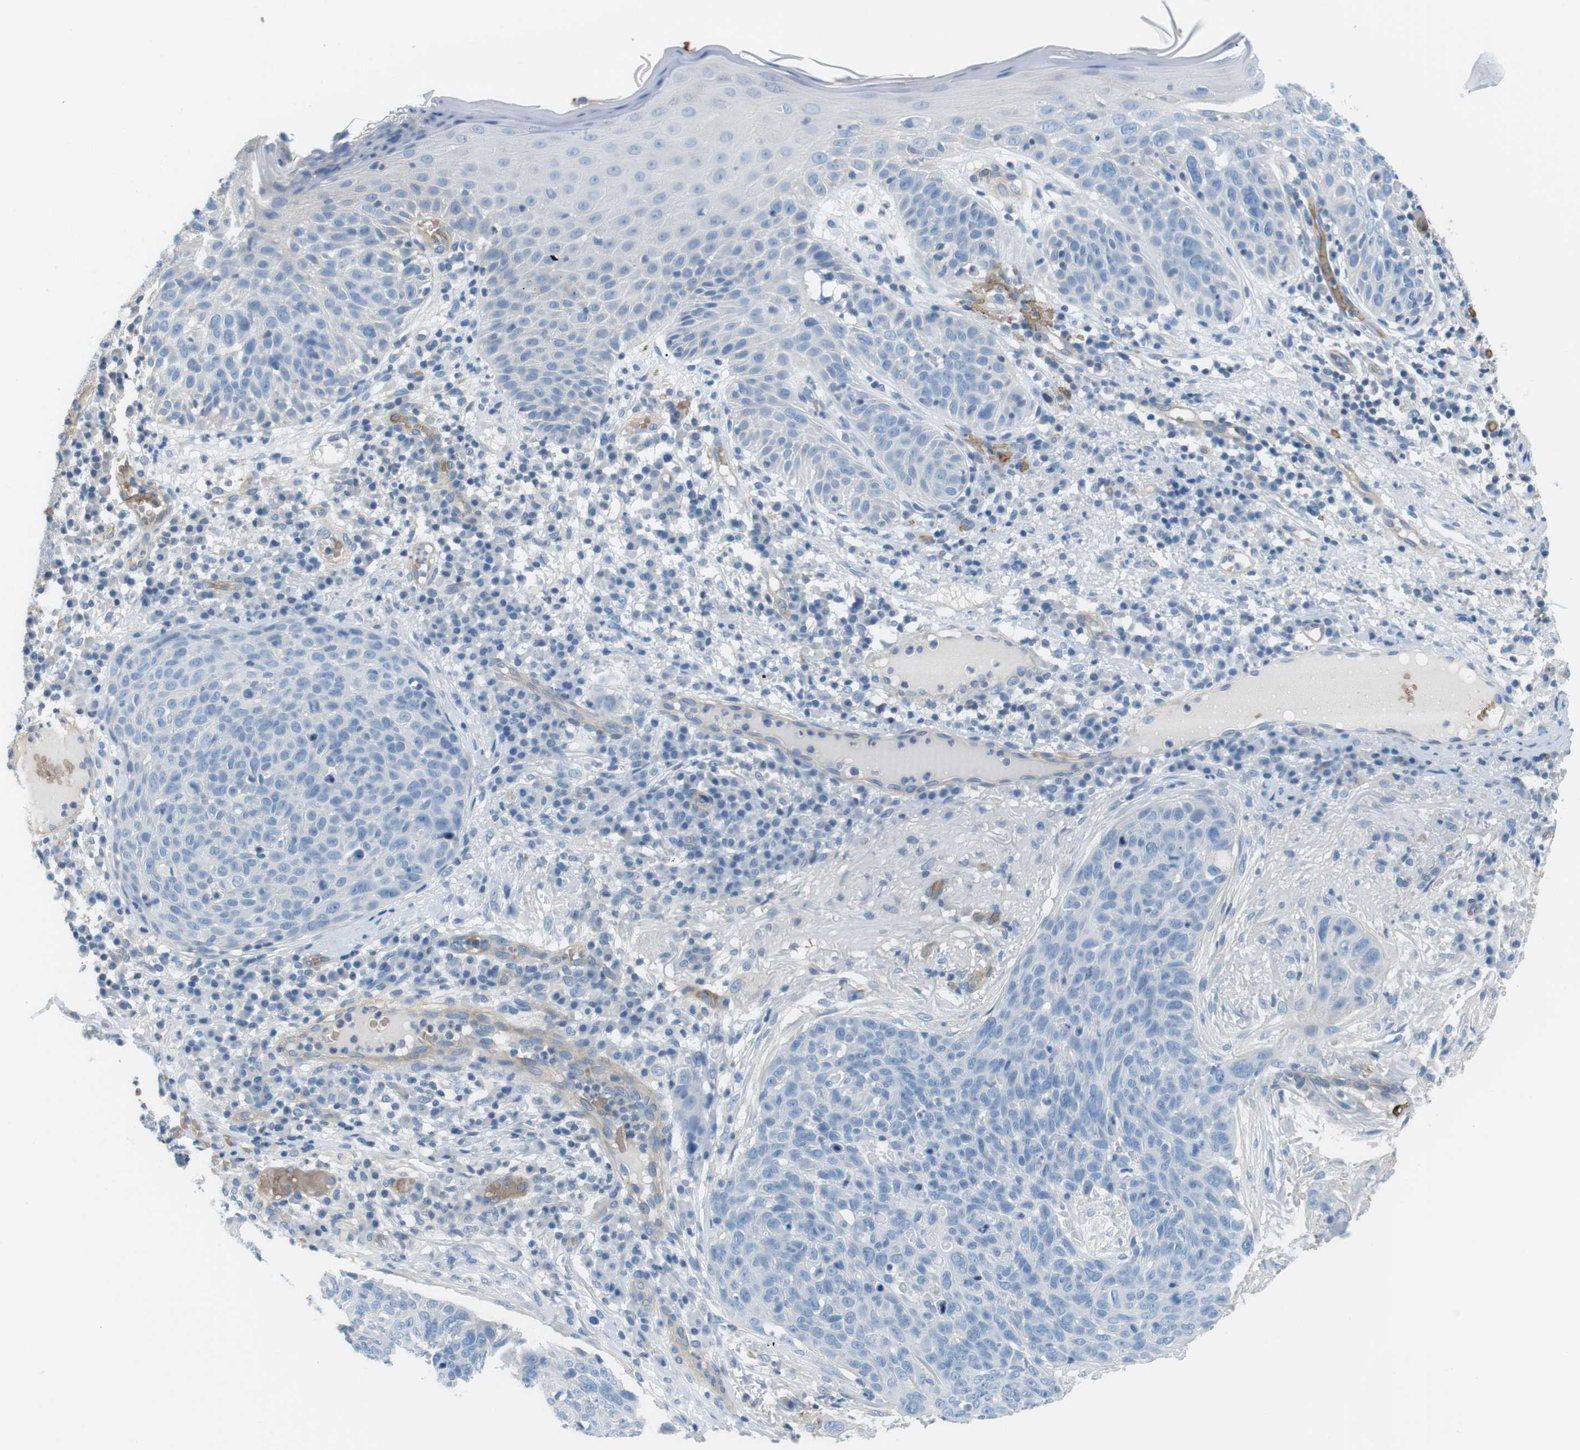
{"staining": {"intensity": "negative", "quantity": "none", "location": "none"}, "tissue": "skin cancer", "cell_type": "Tumor cells", "image_type": "cancer", "snomed": [{"axis": "morphology", "description": "Squamous cell carcinoma in situ, NOS"}, {"axis": "morphology", "description": "Squamous cell carcinoma, NOS"}, {"axis": "topography", "description": "Skin"}], "caption": "Immunohistochemistry (IHC) histopathology image of neoplastic tissue: human squamous cell carcinoma (skin) stained with DAB (3,3'-diaminobenzidine) shows no significant protein positivity in tumor cells. Brightfield microscopy of immunohistochemistry stained with DAB (3,3'-diaminobenzidine) (brown) and hematoxylin (blue), captured at high magnification.", "gene": "ADCY10", "patient": {"sex": "male", "age": 93}}